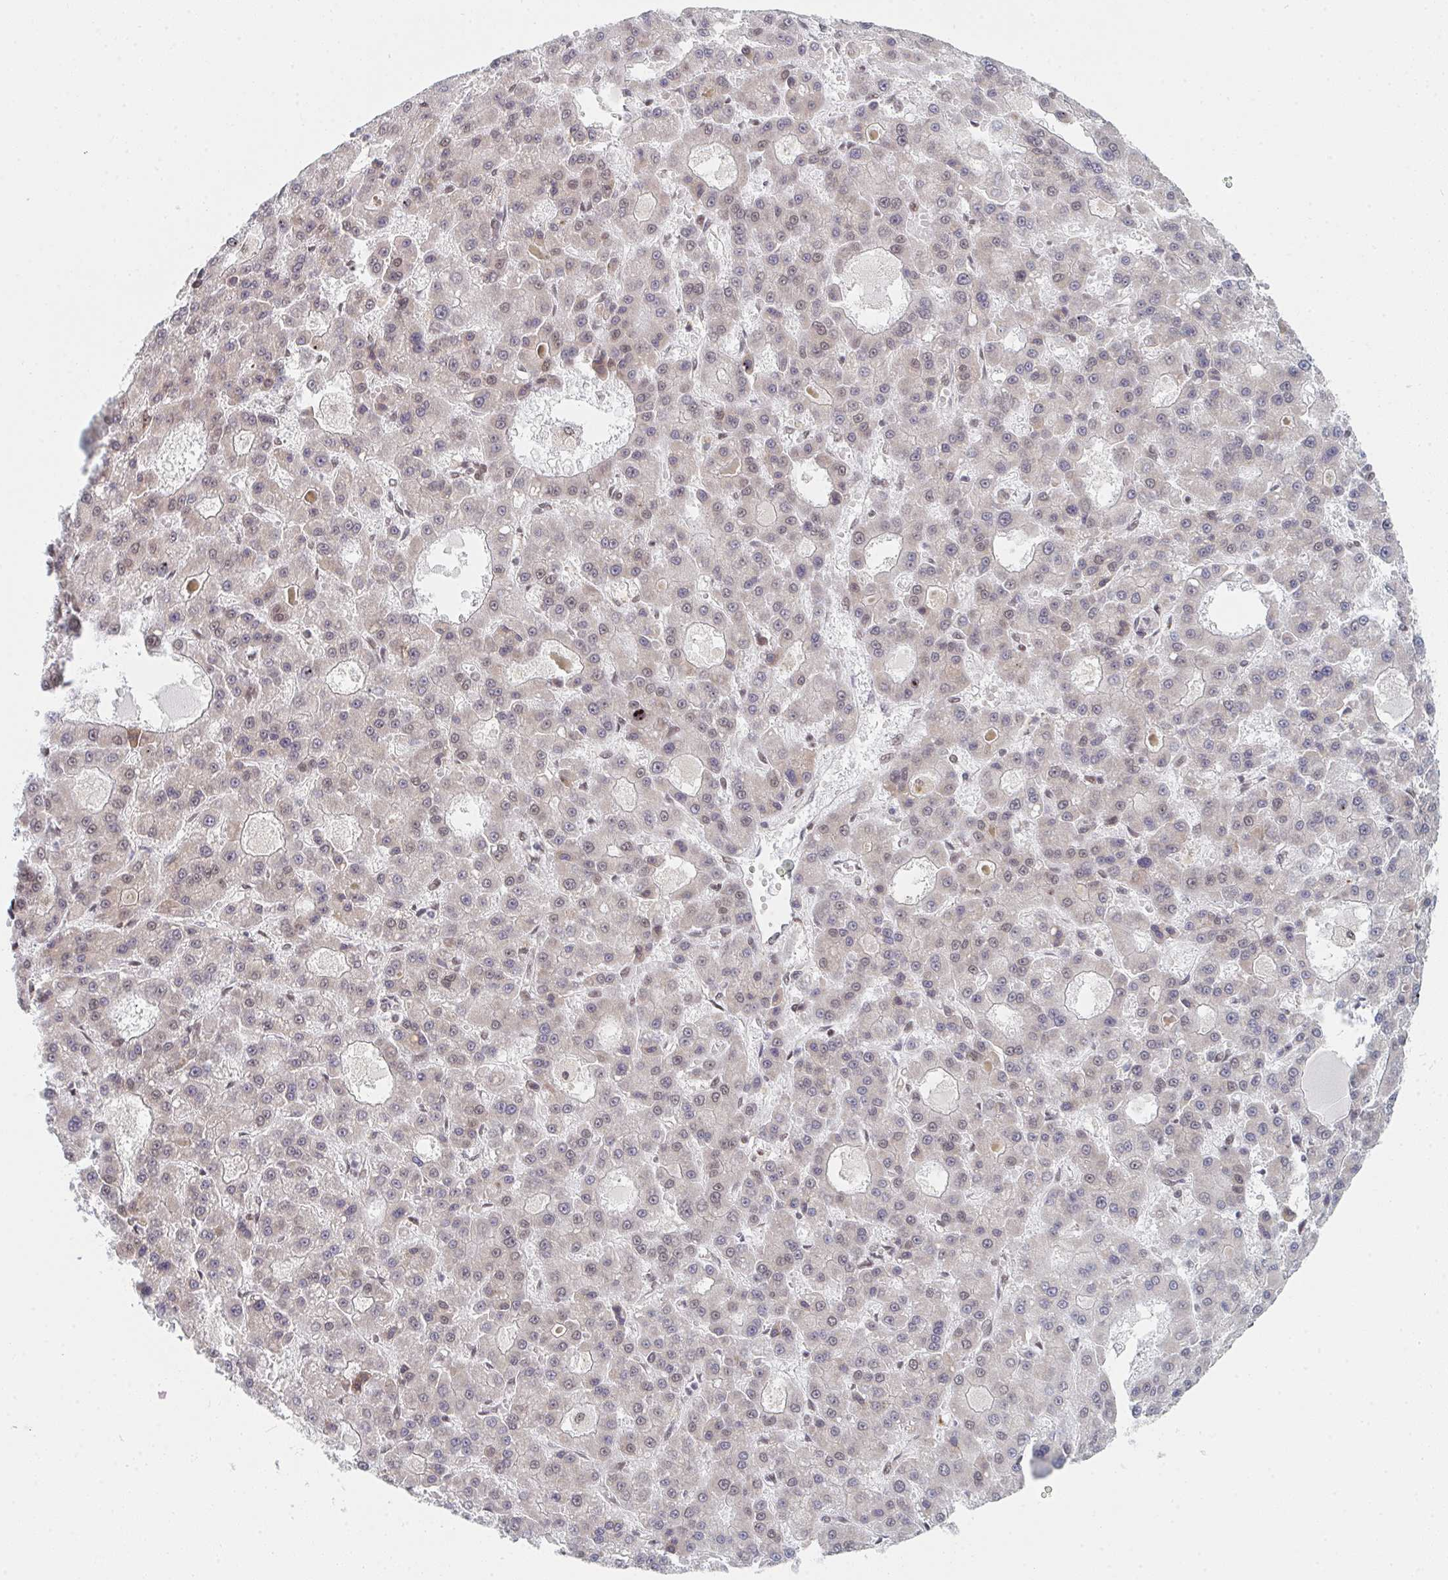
{"staining": {"intensity": "negative", "quantity": "none", "location": "none"}, "tissue": "liver cancer", "cell_type": "Tumor cells", "image_type": "cancer", "snomed": [{"axis": "morphology", "description": "Carcinoma, Hepatocellular, NOS"}, {"axis": "topography", "description": "Liver"}], "caption": "Liver cancer stained for a protein using IHC shows no expression tumor cells.", "gene": "MBNL1", "patient": {"sex": "male", "age": 70}}